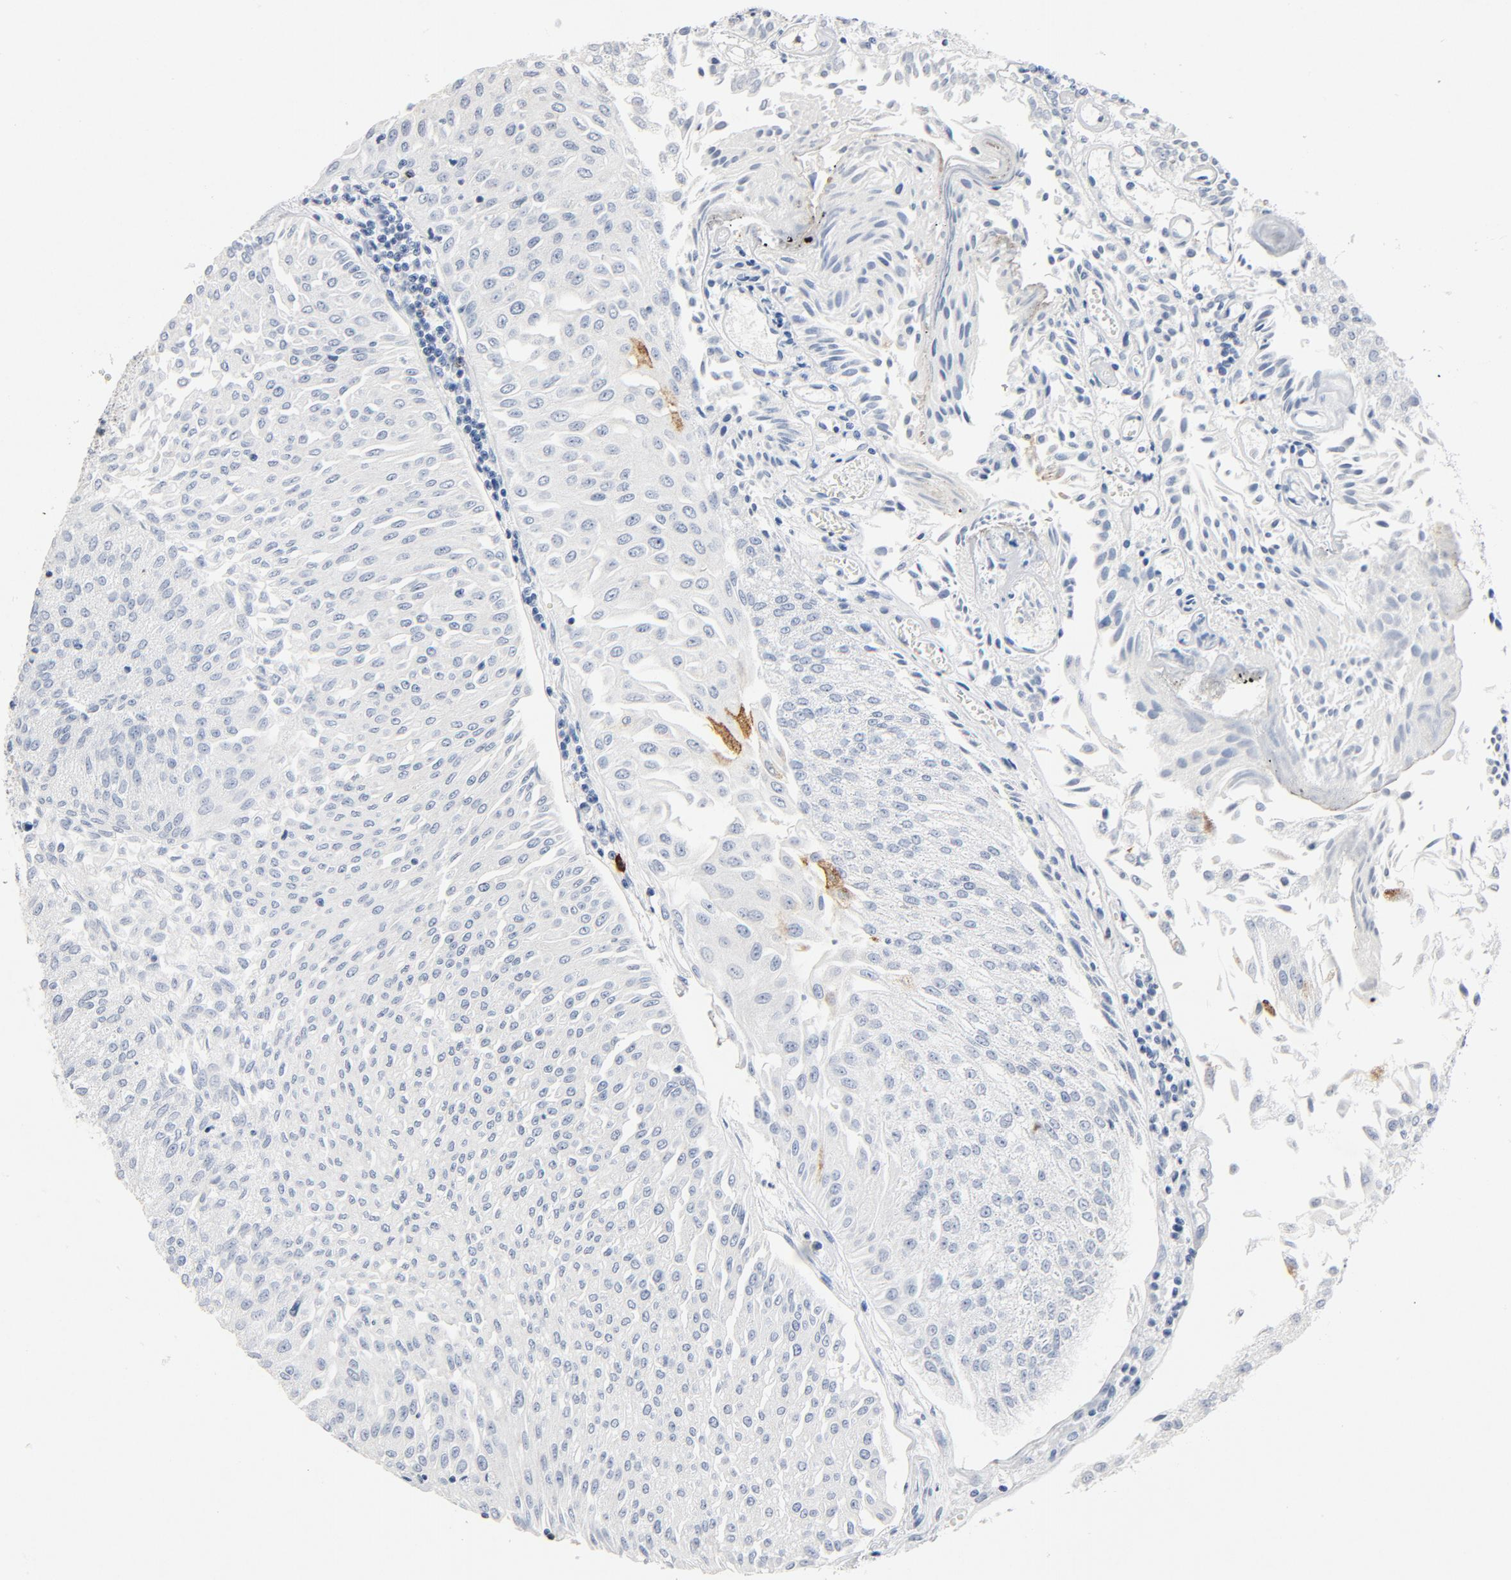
{"staining": {"intensity": "moderate", "quantity": "25%-75%", "location": "cytoplasmic/membranous"}, "tissue": "urothelial cancer", "cell_type": "Tumor cells", "image_type": "cancer", "snomed": [{"axis": "morphology", "description": "Urothelial carcinoma, Low grade"}, {"axis": "topography", "description": "Urinary bladder"}], "caption": "Protein expression analysis of human urothelial cancer reveals moderate cytoplasmic/membranous positivity in about 25%-75% of tumor cells.", "gene": "PTPRB", "patient": {"sex": "male", "age": 86}}